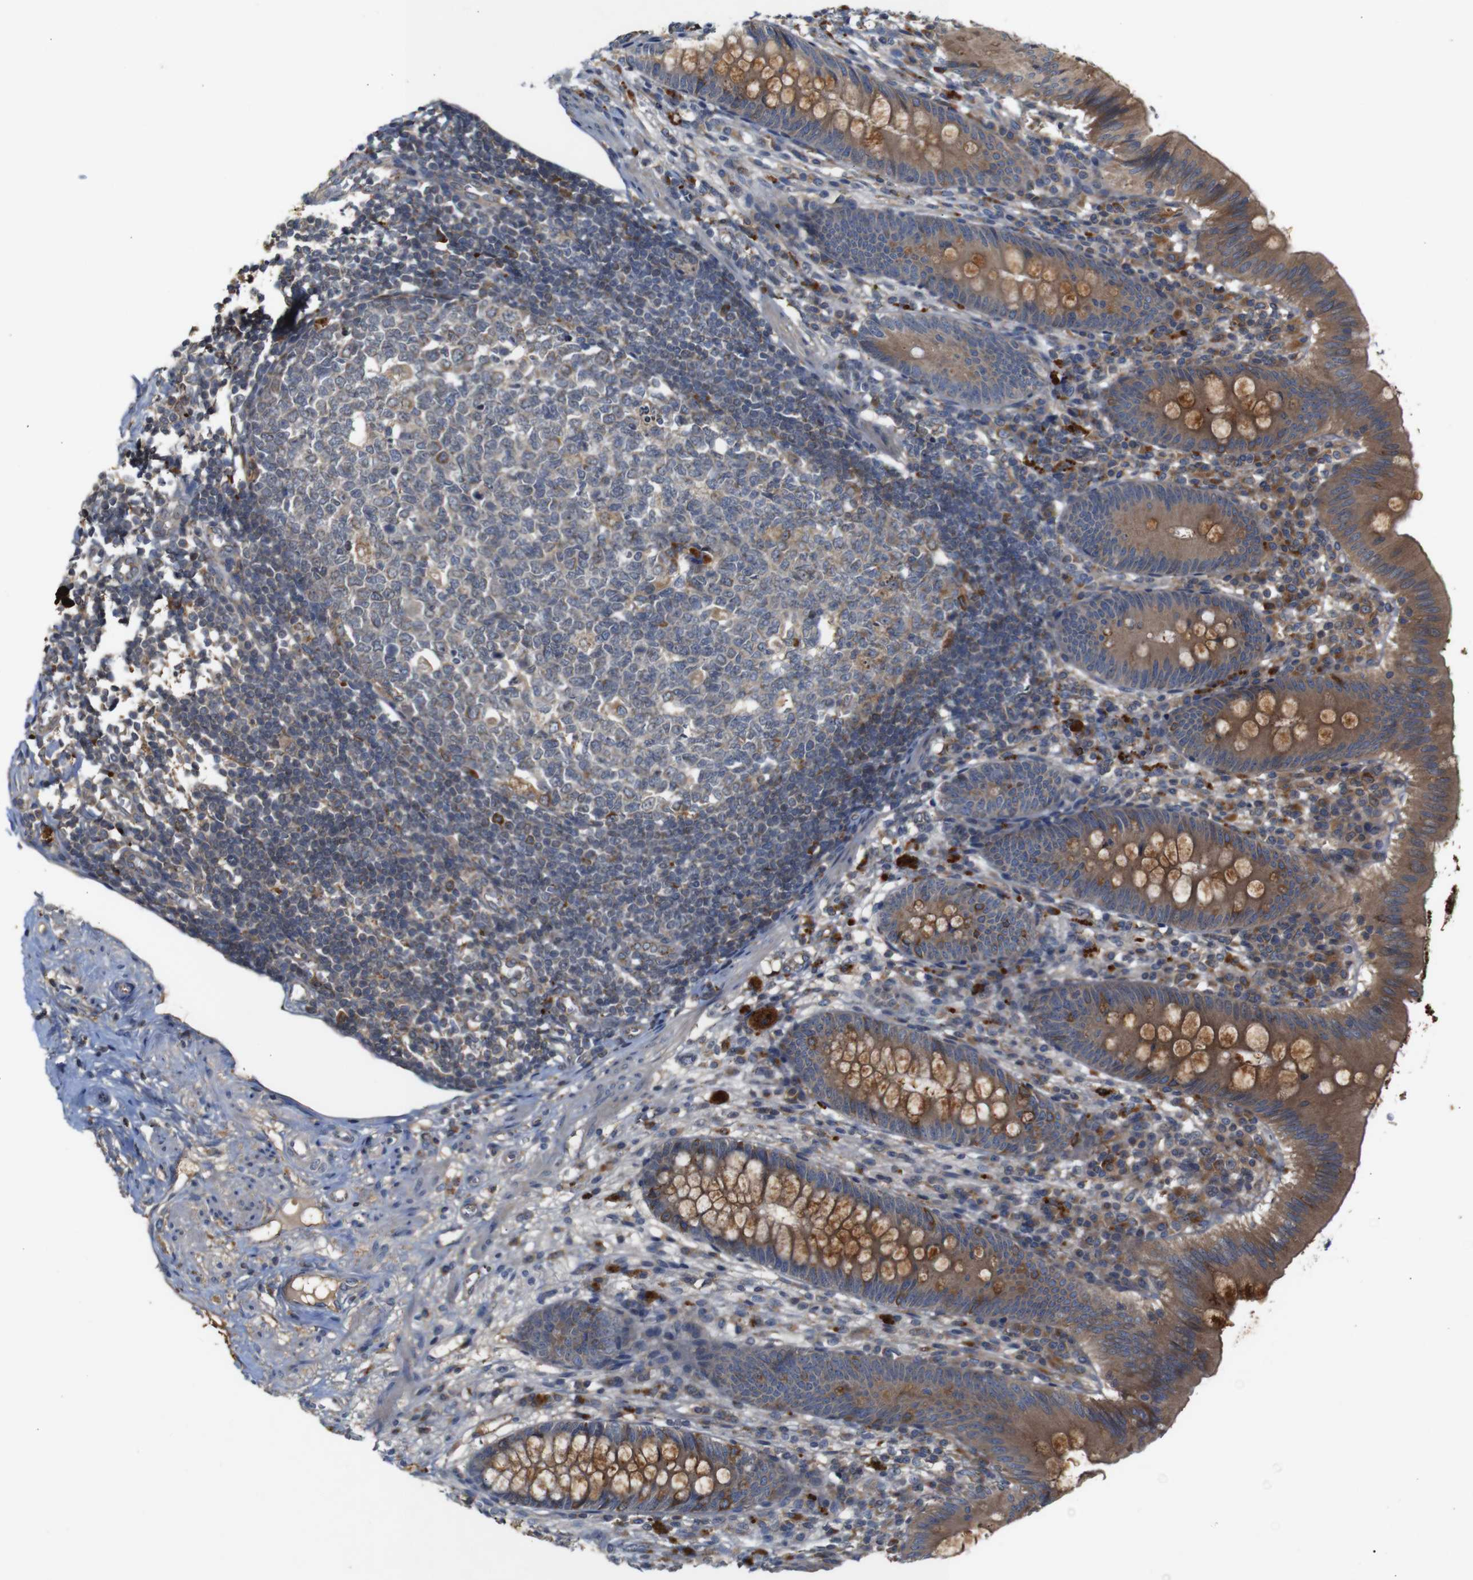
{"staining": {"intensity": "strong", "quantity": ">75%", "location": "cytoplasmic/membranous"}, "tissue": "appendix", "cell_type": "Glandular cells", "image_type": "normal", "snomed": [{"axis": "morphology", "description": "Normal tissue, NOS"}, {"axis": "topography", "description": "Appendix"}], "caption": "DAB immunohistochemical staining of normal human appendix reveals strong cytoplasmic/membranous protein positivity in about >75% of glandular cells. The protein of interest is shown in brown color, while the nuclei are stained blue.", "gene": "PTPN1", "patient": {"sex": "male", "age": 56}}